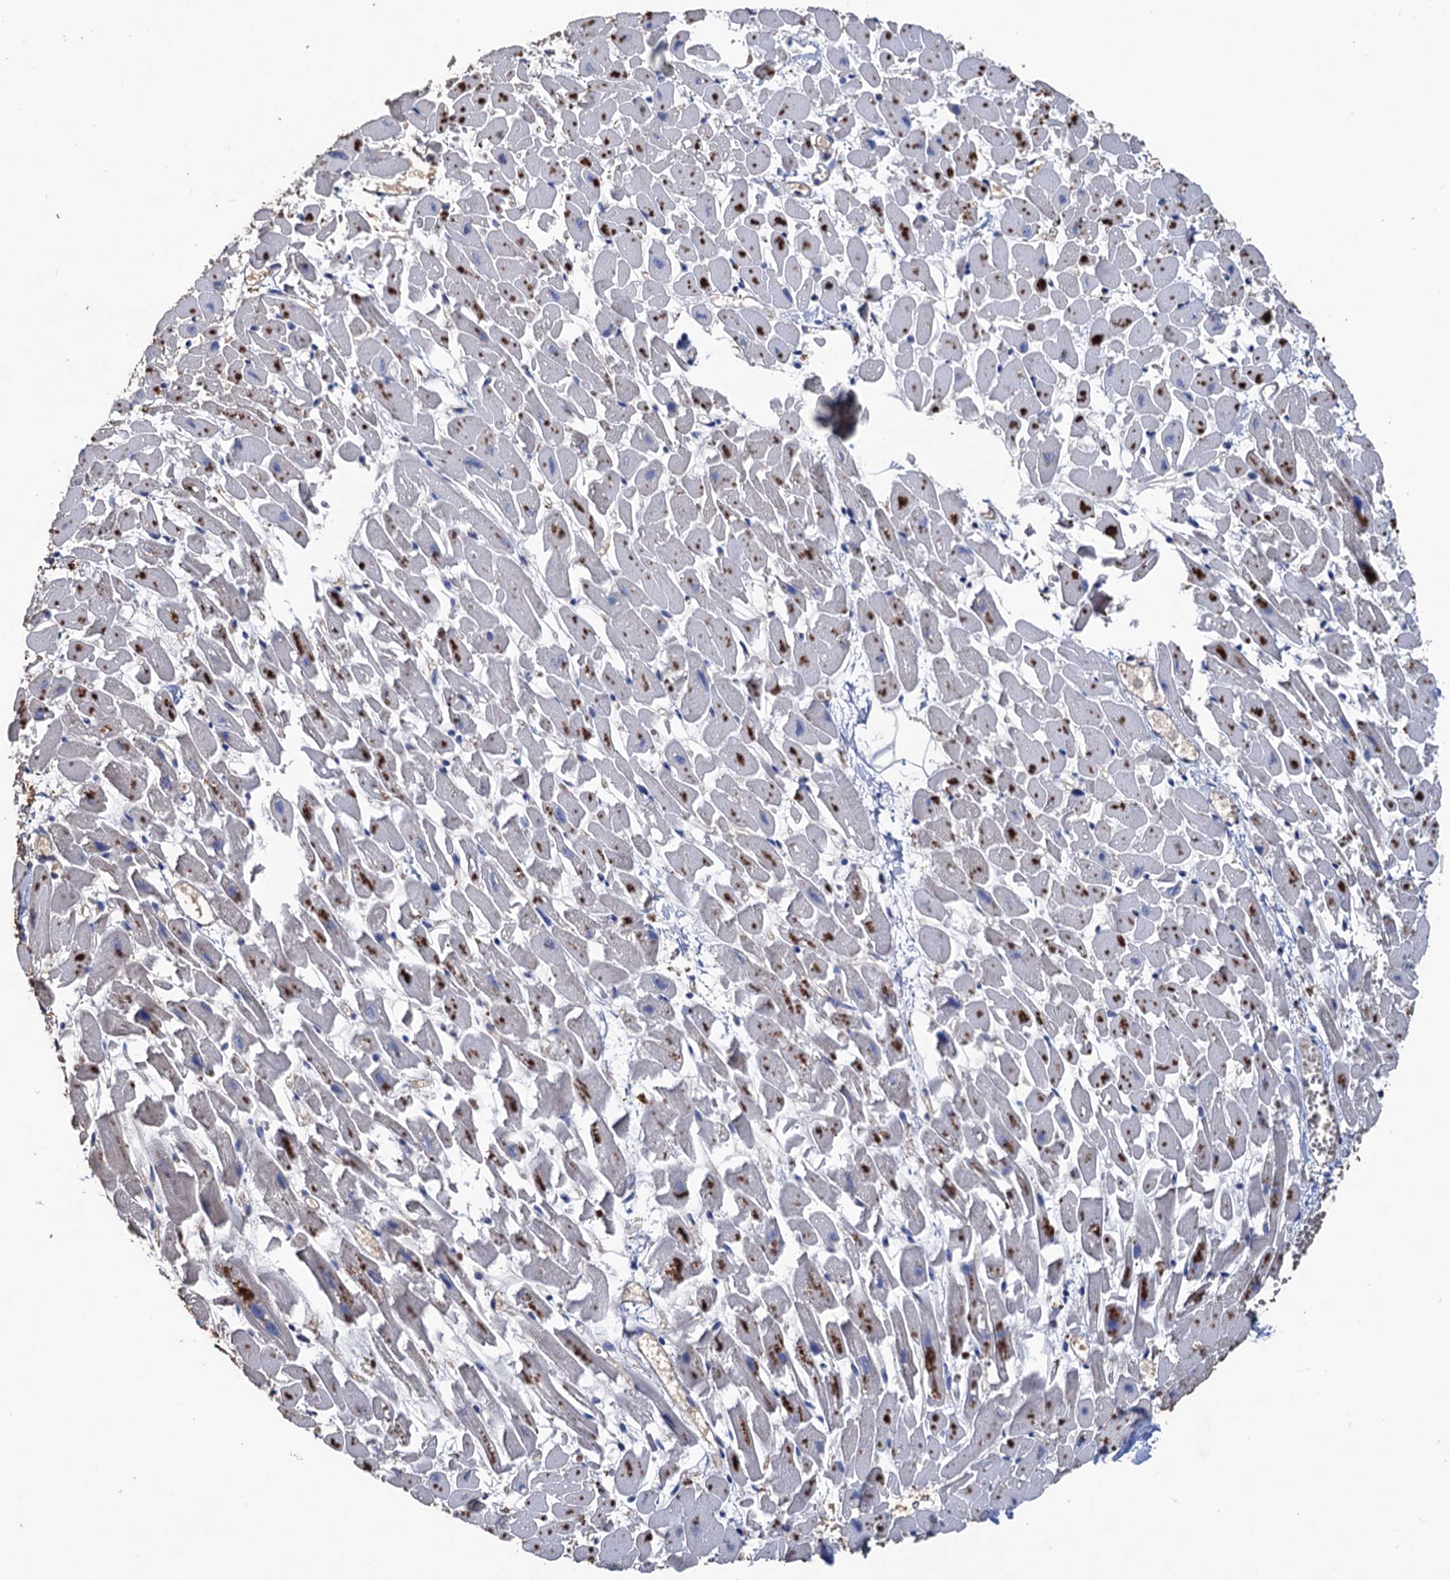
{"staining": {"intensity": "strong", "quantity": "25%-75%", "location": "cytoplasmic/membranous"}, "tissue": "heart muscle", "cell_type": "Cardiomyocytes", "image_type": "normal", "snomed": [{"axis": "morphology", "description": "Normal tissue, NOS"}, {"axis": "topography", "description": "Heart"}], "caption": "Immunohistochemical staining of benign human heart muscle shows high levels of strong cytoplasmic/membranous expression in about 25%-75% of cardiomyocytes.", "gene": "STING1", "patient": {"sex": "female", "age": 64}}